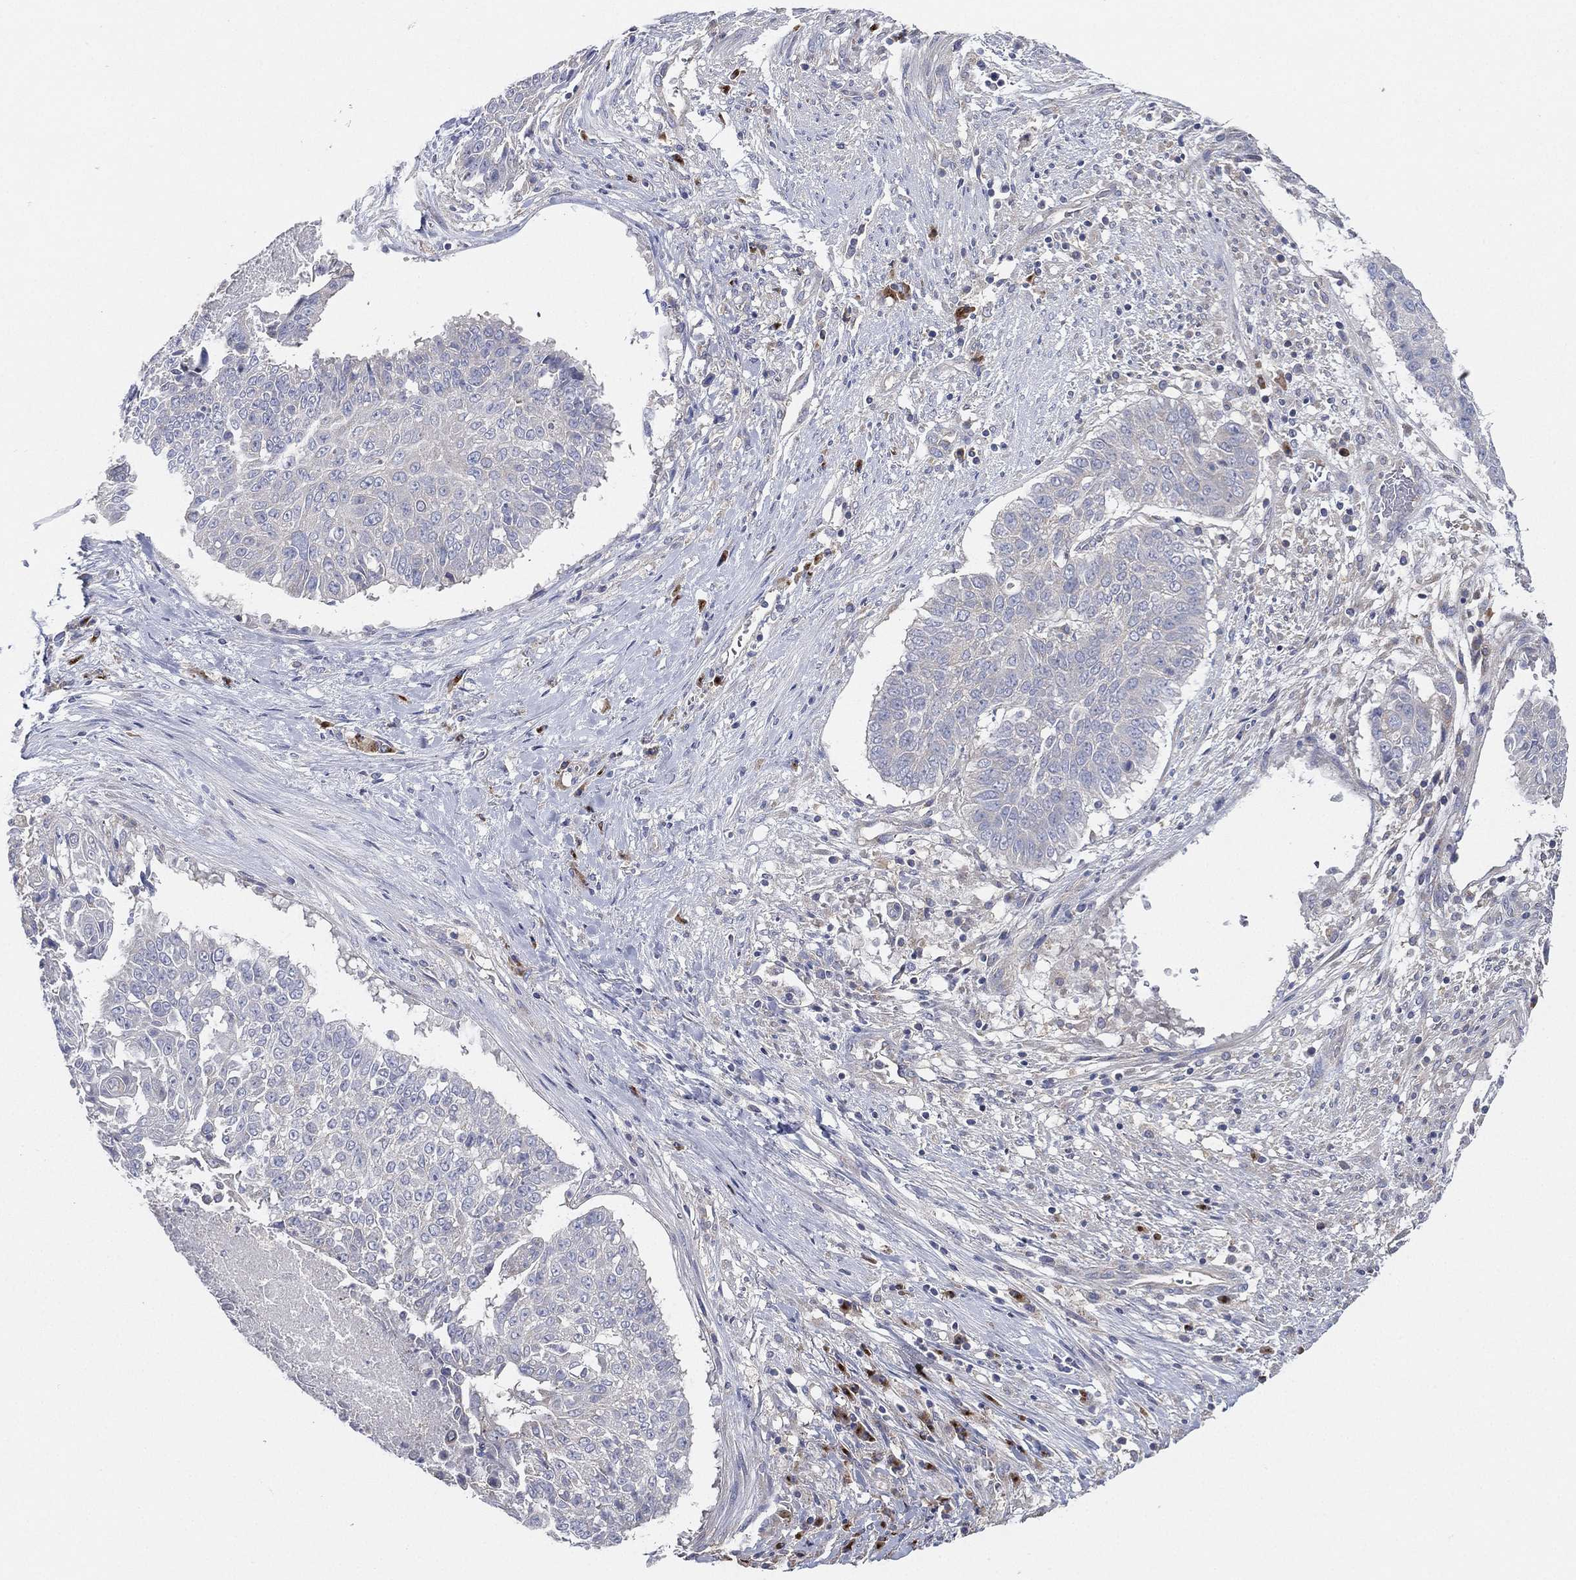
{"staining": {"intensity": "negative", "quantity": "none", "location": "none"}, "tissue": "lung cancer", "cell_type": "Tumor cells", "image_type": "cancer", "snomed": [{"axis": "morphology", "description": "Squamous cell carcinoma, NOS"}, {"axis": "topography", "description": "Lung"}], "caption": "This is an immunohistochemistry histopathology image of human lung cancer (squamous cell carcinoma). There is no positivity in tumor cells.", "gene": "ATP8A2", "patient": {"sex": "male", "age": 64}}